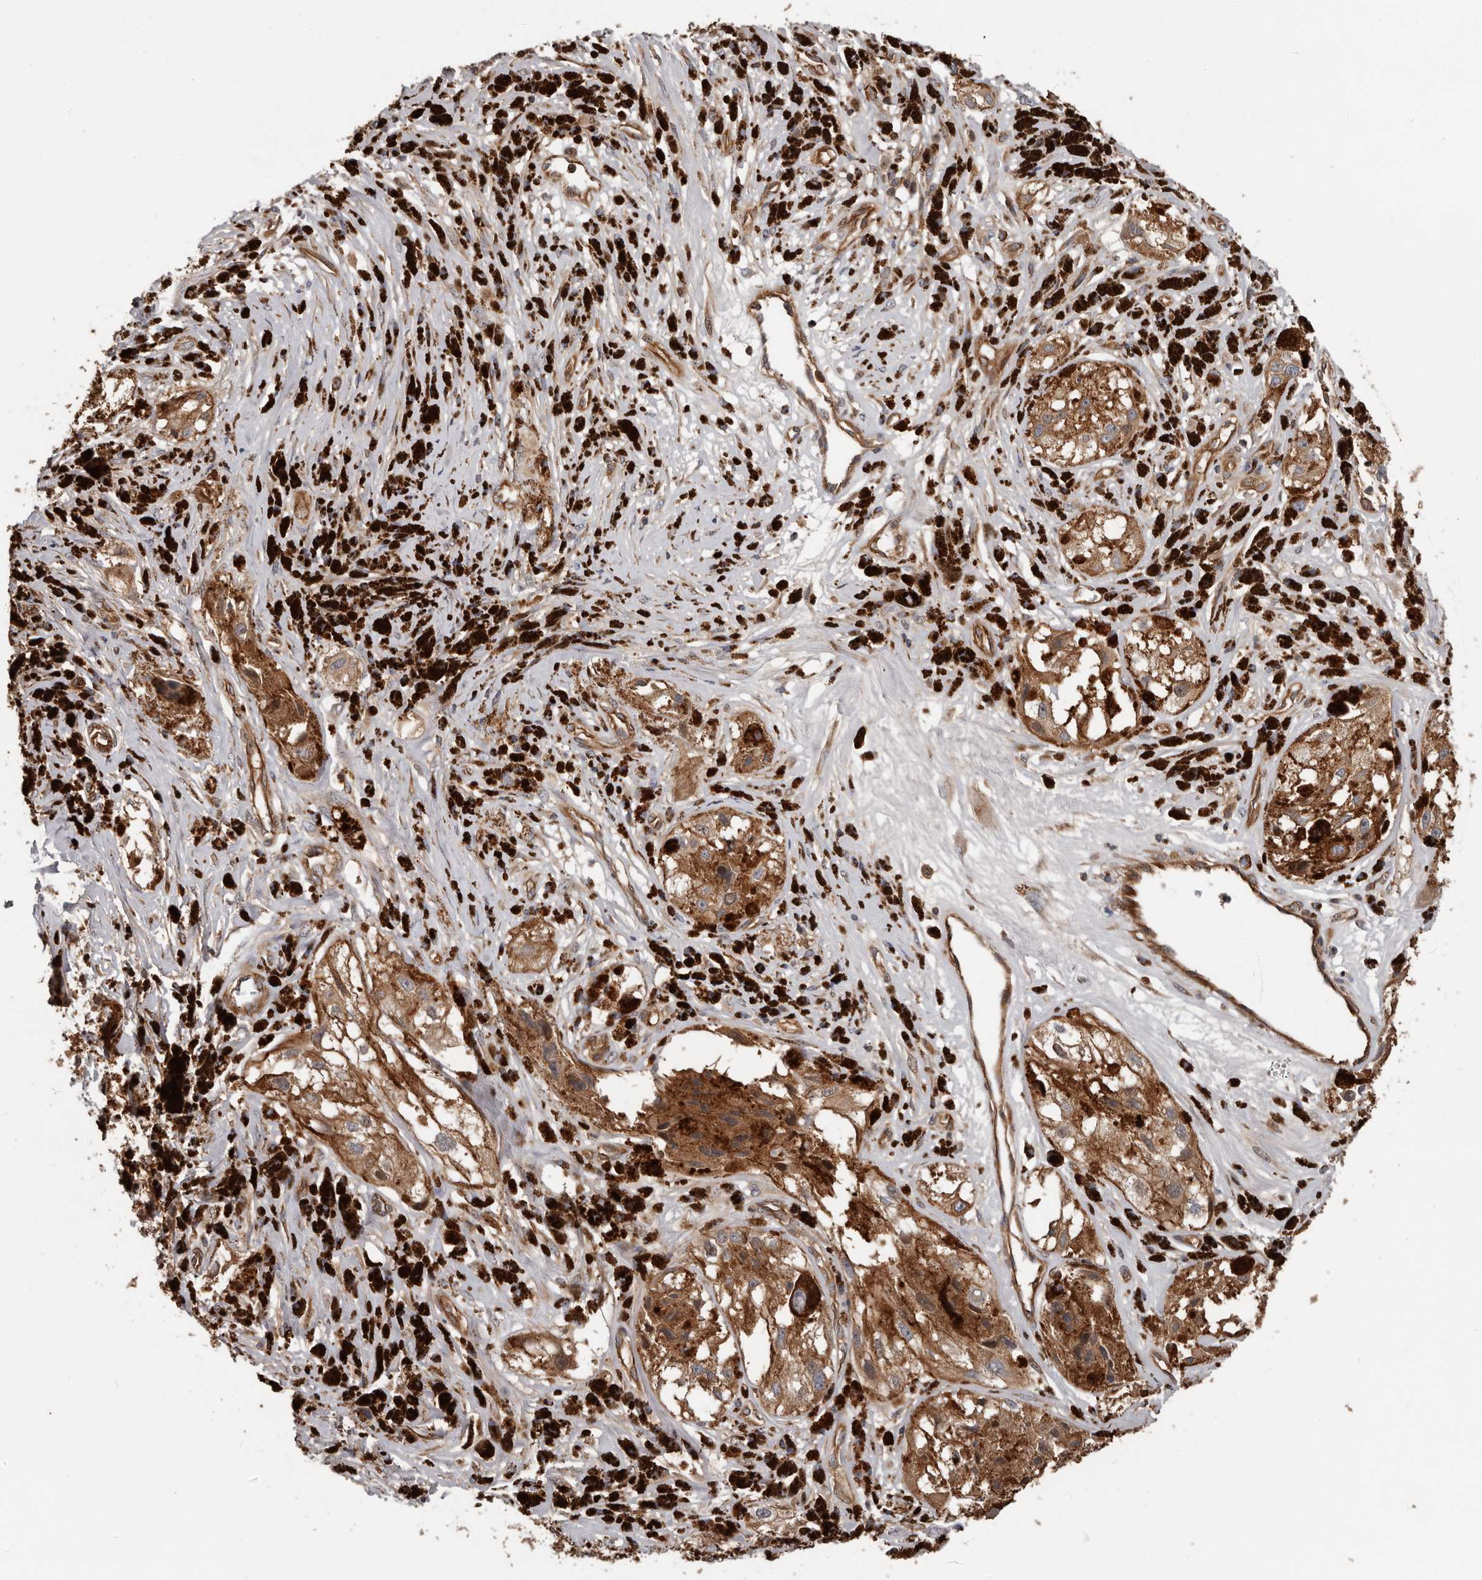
{"staining": {"intensity": "moderate", "quantity": ">75%", "location": "cytoplasmic/membranous"}, "tissue": "melanoma", "cell_type": "Tumor cells", "image_type": "cancer", "snomed": [{"axis": "morphology", "description": "Malignant melanoma, NOS"}, {"axis": "topography", "description": "Skin"}], "caption": "Human malignant melanoma stained with a protein marker demonstrates moderate staining in tumor cells.", "gene": "PNRC2", "patient": {"sex": "male", "age": 88}}